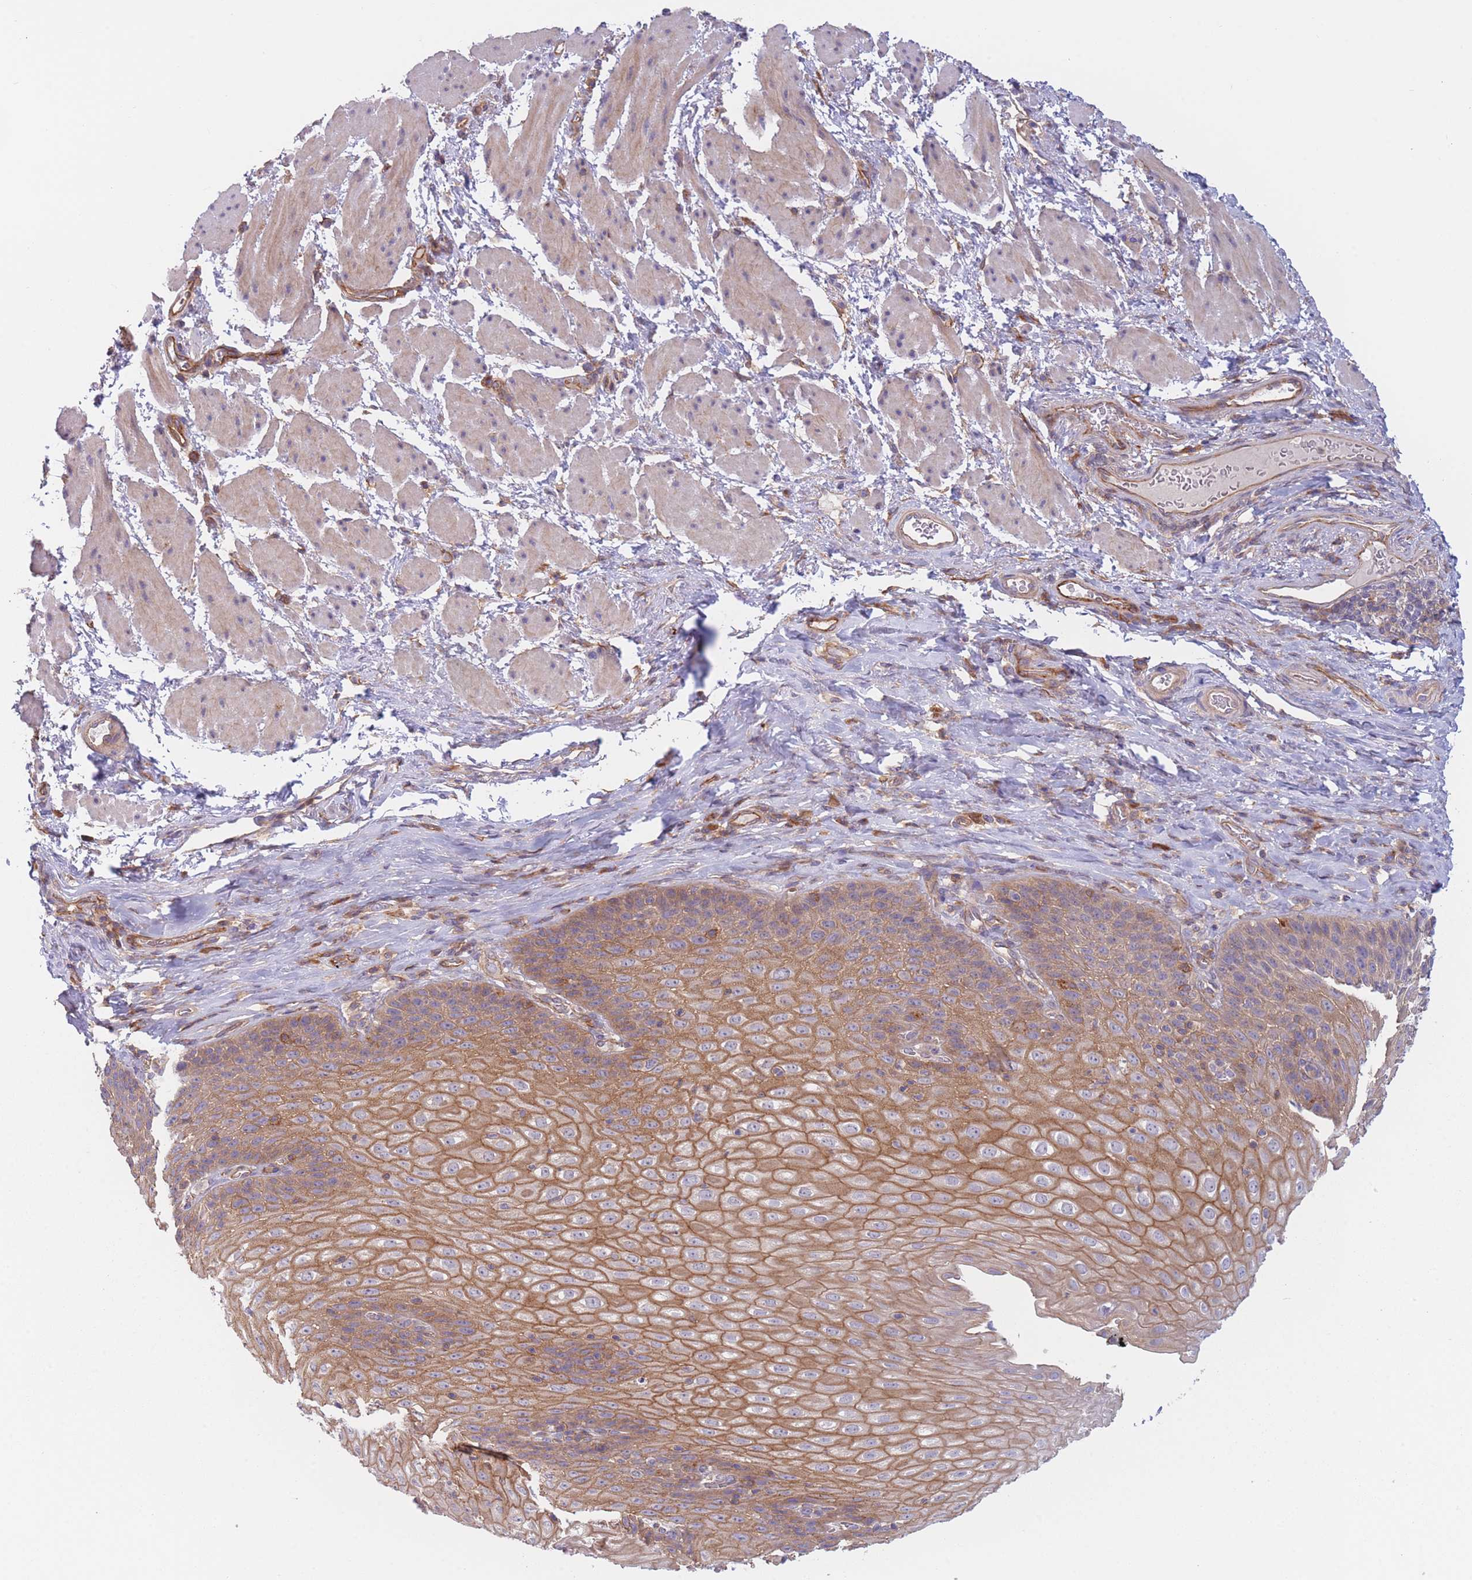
{"staining": {"intensity": "strong", "quantity": ">75%", "location": "cytoplasmic/membranous"}, "tissue": "esophagus", "cell_type": "Squamous epithelial cells", "image_type": "normal", "snomed": [{"axis": "morphology", "description": "Normal tissue, NOS"}, {"axis": "topography", "description": "Esophagus"}], "caption": "Human esophagus stained with a brown dye reveals strong cytoplasmic/membranous positive positivity in approximately >75% of squamous epithelial cells.", "gene": "WDR93", "patient": {"sex": "female", "age": 61}}